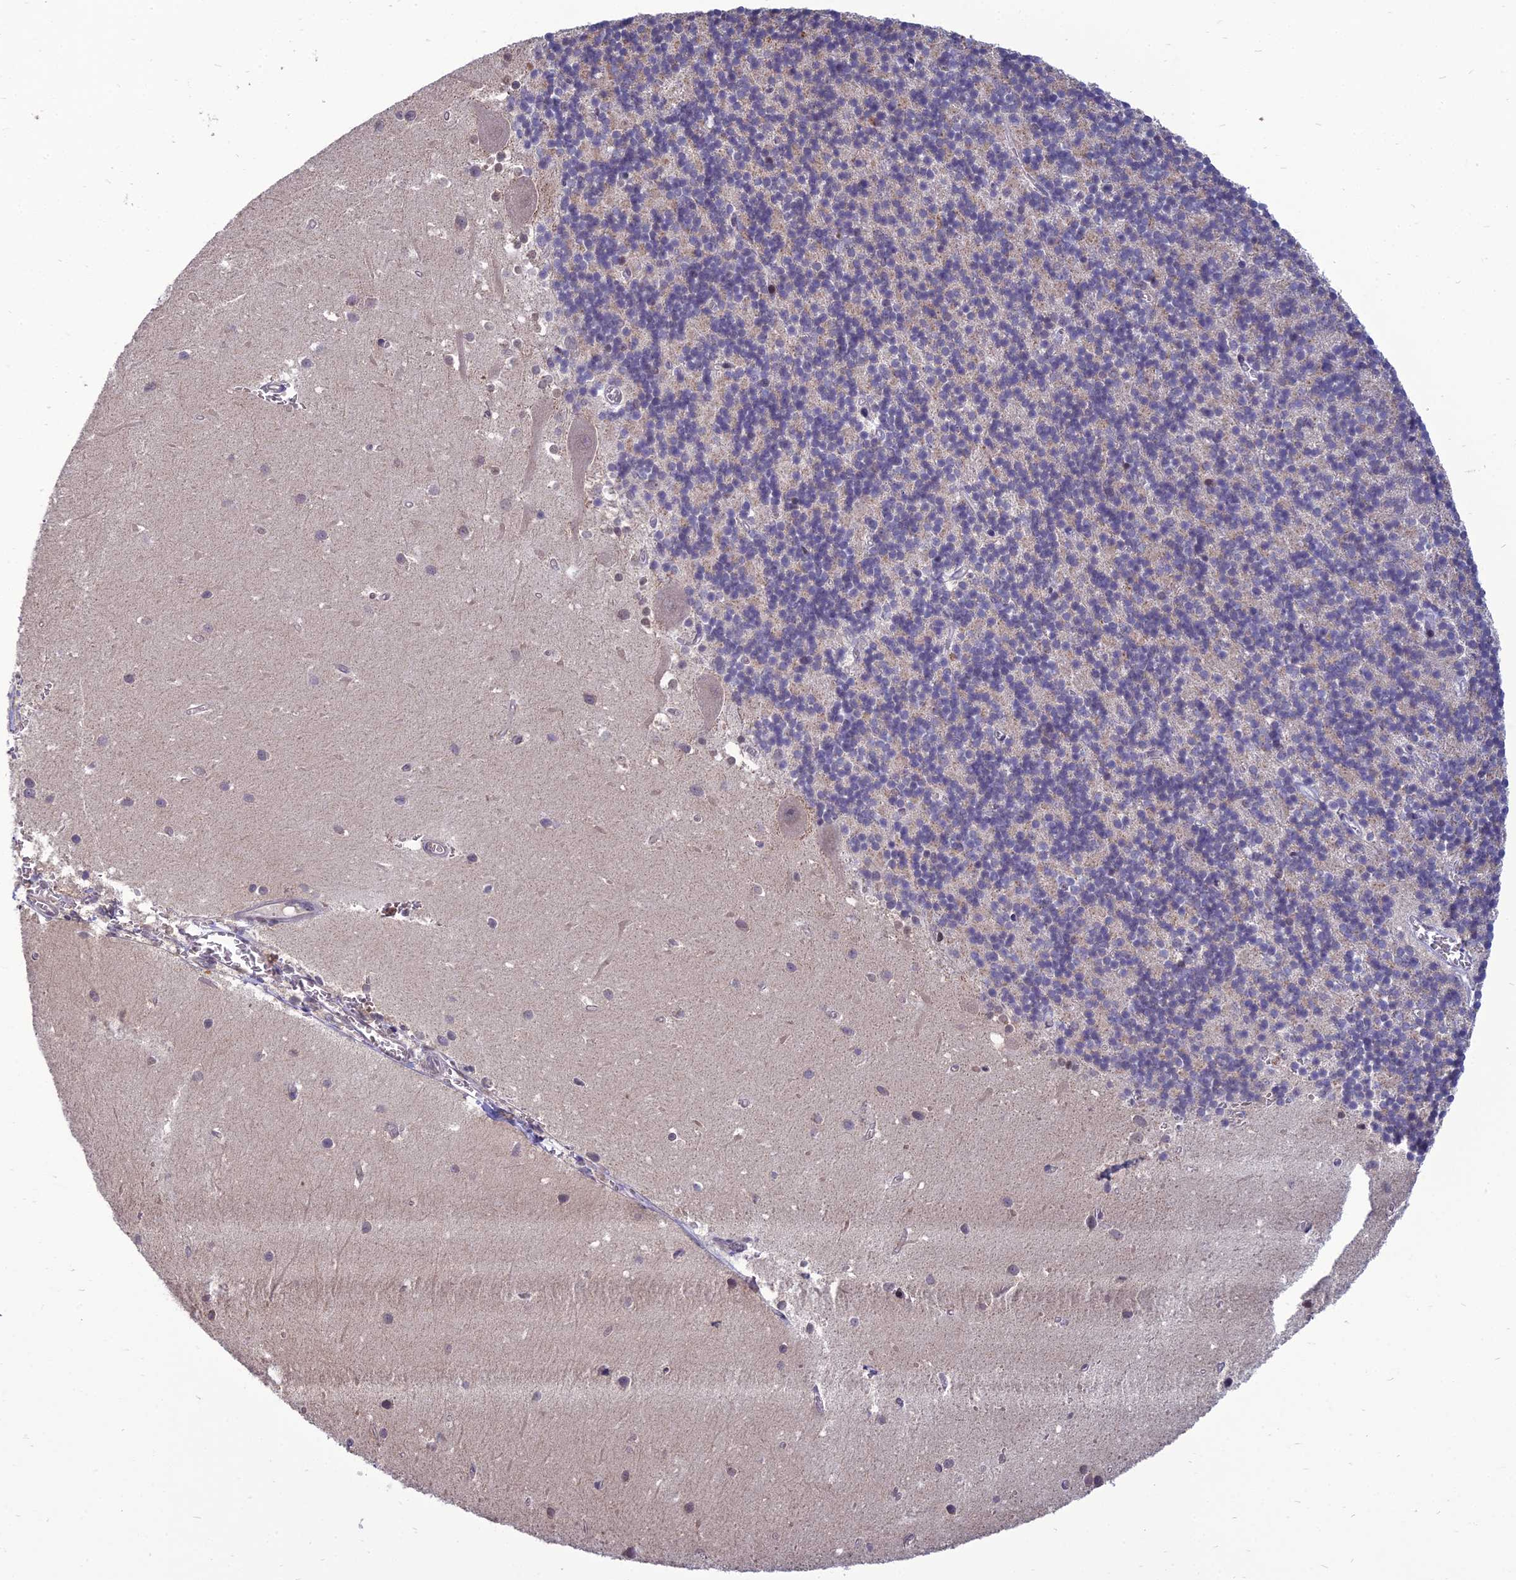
{"staining": {"intensity": "weak", "quantity": "25%-75%", "location": "cytoplasmic/membranous"}, "tissue": "cerebellum", "cell_type": "Cells in granular layer", "image_type": "normal", "snomed": [{"axis": "morphology", "description": "Normal tissue, NOS"}, {"axis": "topography", "description": "Cerebellum"}], "caption": "Protein expression by immunohistochemistry (IHC) displays weak cytoplasmic/membranous expression in about 25%-75% of cells in granular layer in normal cerebellum.", "gene": "NR4A3", "patient": {"sex": "male", "age": 54}}